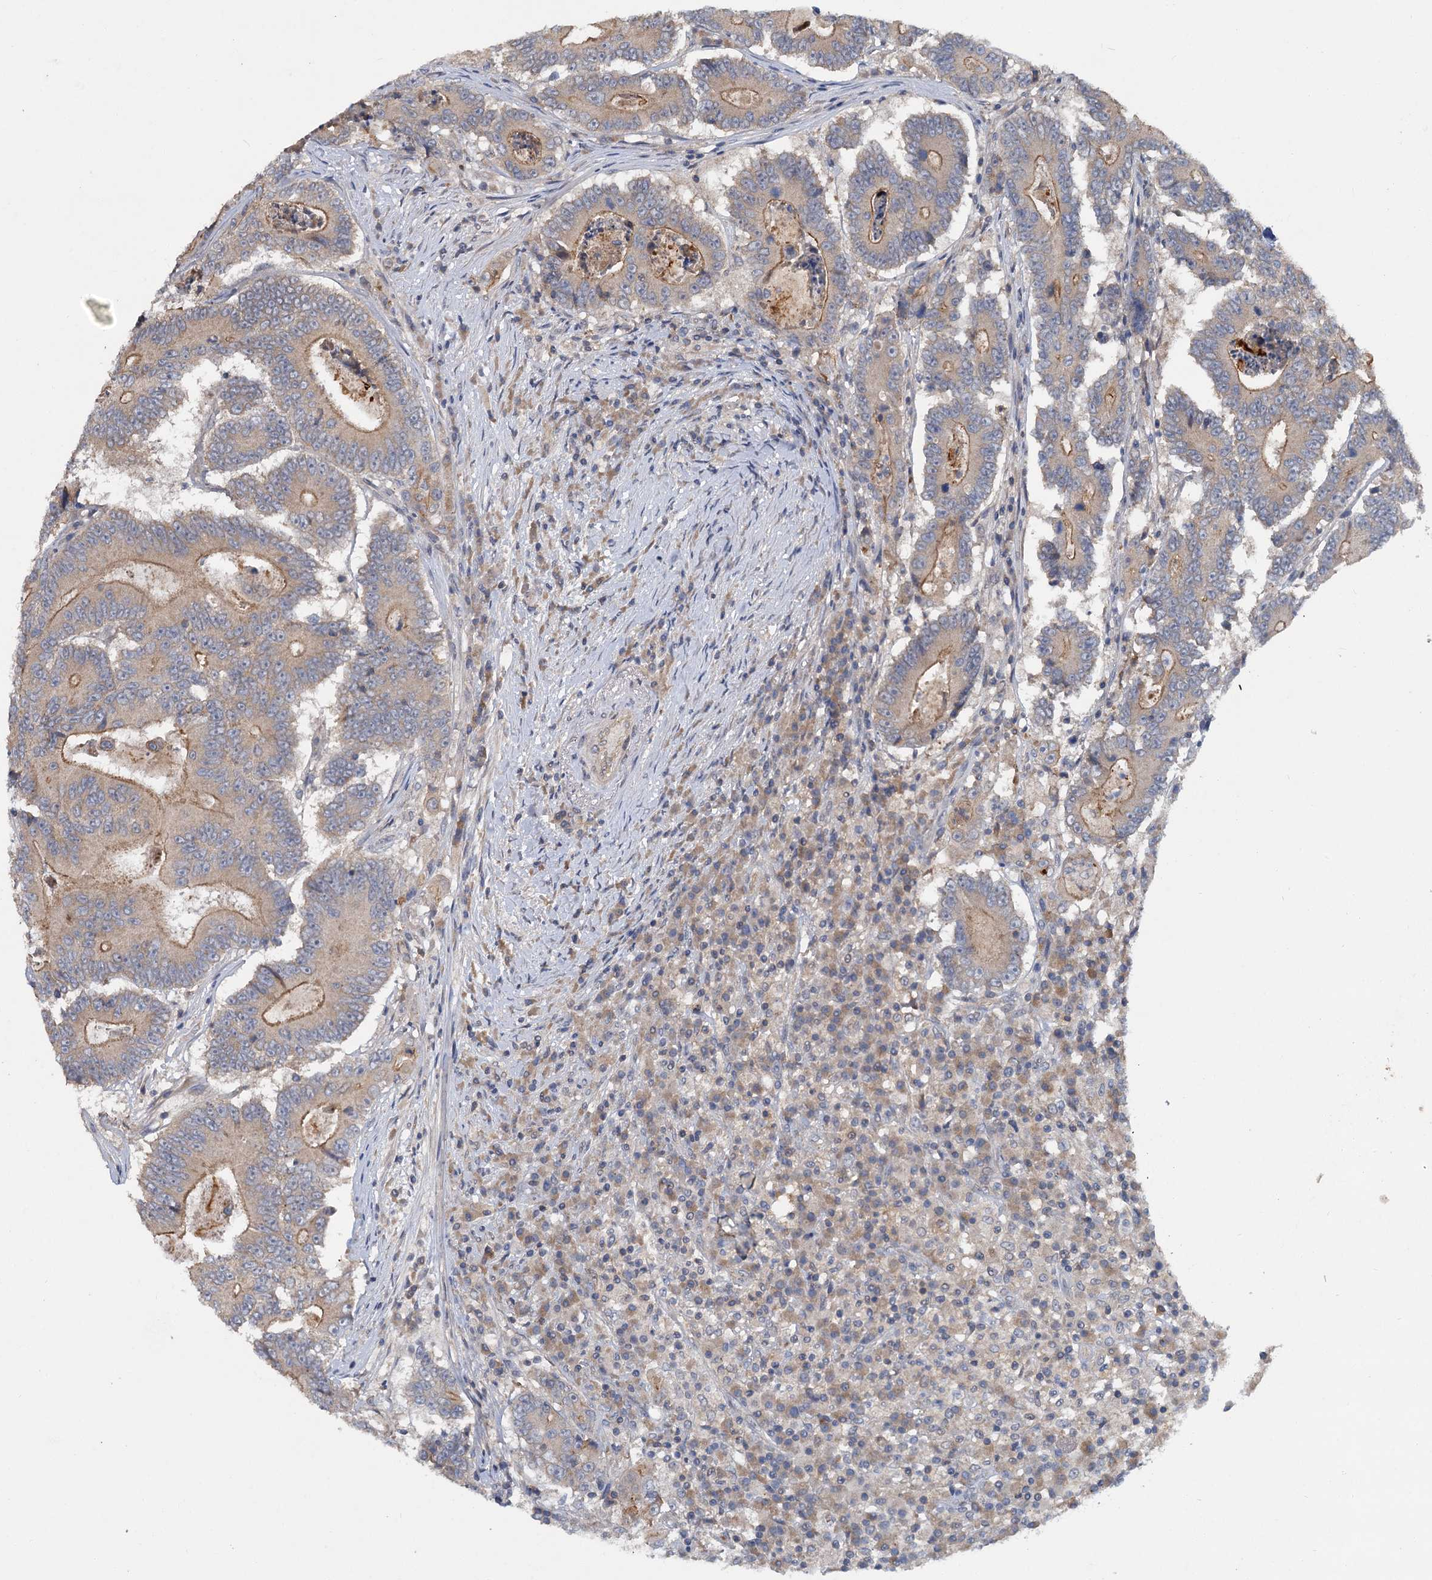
{"staining": {"intensity": "moderate", "quantity": "25%-75%", "location": "cytoplasmic/membranous"}, "tissue": "colorectal cancer", "cell_type": "Tumor cells", "image_type": "cancer", "snomed": [{"axis": "morphology", "description": "Adenocarcinoma, NOS"}, {"axis": "topography", "description": "Colon"}], "caption": "This histopathology image shows IHC staining of human adenocarcinoma (colorectal), with medium moderate cytoplasmic/membranous positivity in approximately 25%-75% of tumor cells.", "gene": "ZNF324", "patient": {"sex": "male", "age": 83}}